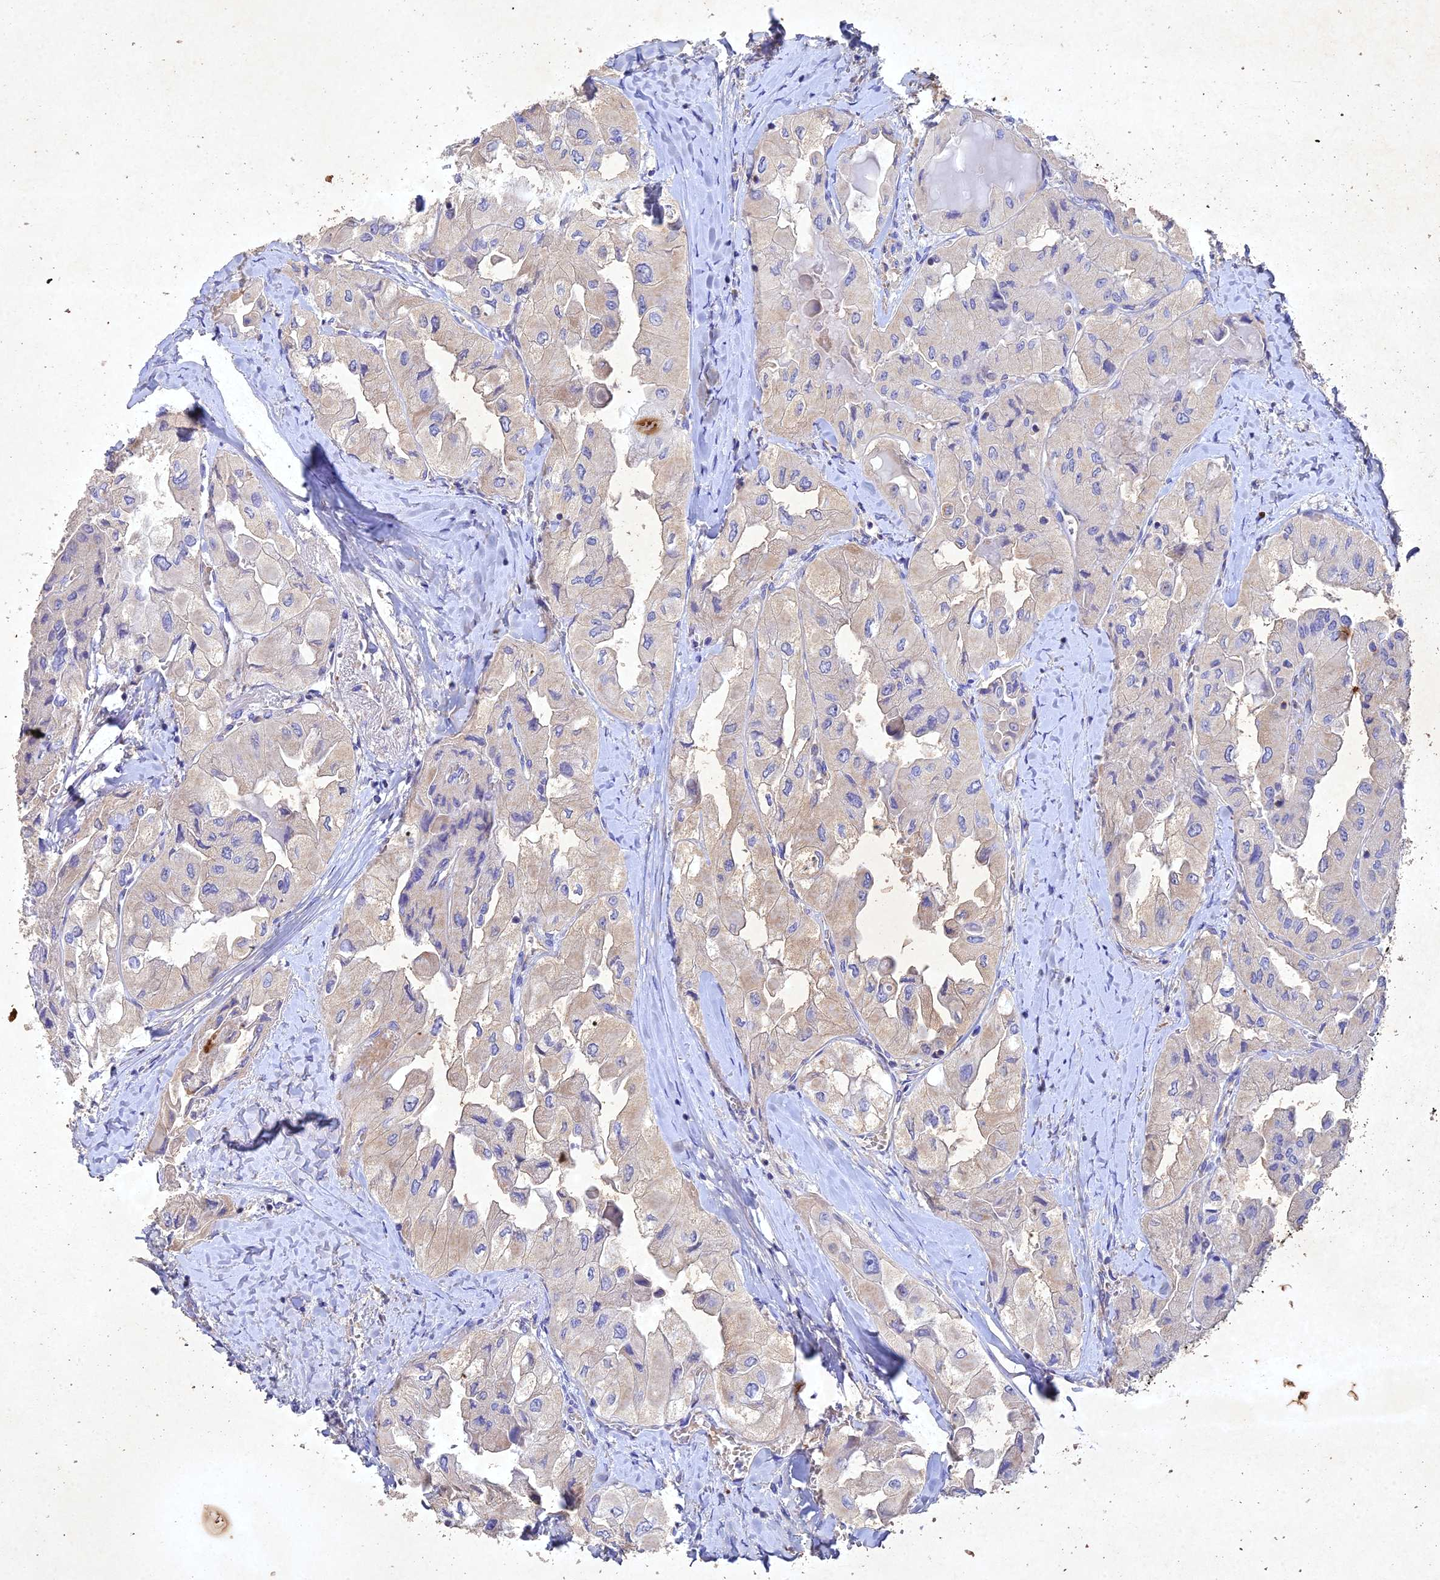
{"staining": {"intensity": "negative", "quantity": "none", "location": "none"}, "tissue": "thyroid cancer", "cell_type": "Tumor cells", "image_type": "cancer", "snomed": [{"axis": "morphology", "description": "Normal tissue, NOS"}, {"axis": "morphology", "description": "Papillary adenocarcinoma, NOS"}, {"axis": "topography", "description": "Thyroid gland"}], "caption": "Papillary adenocarcinoma (thyroid) stained for a protein using immunohistochemistry reveals no positivity tumor cells.", "gene": "NDUFV1", "patient": {"sex": "female", "age": 59}}